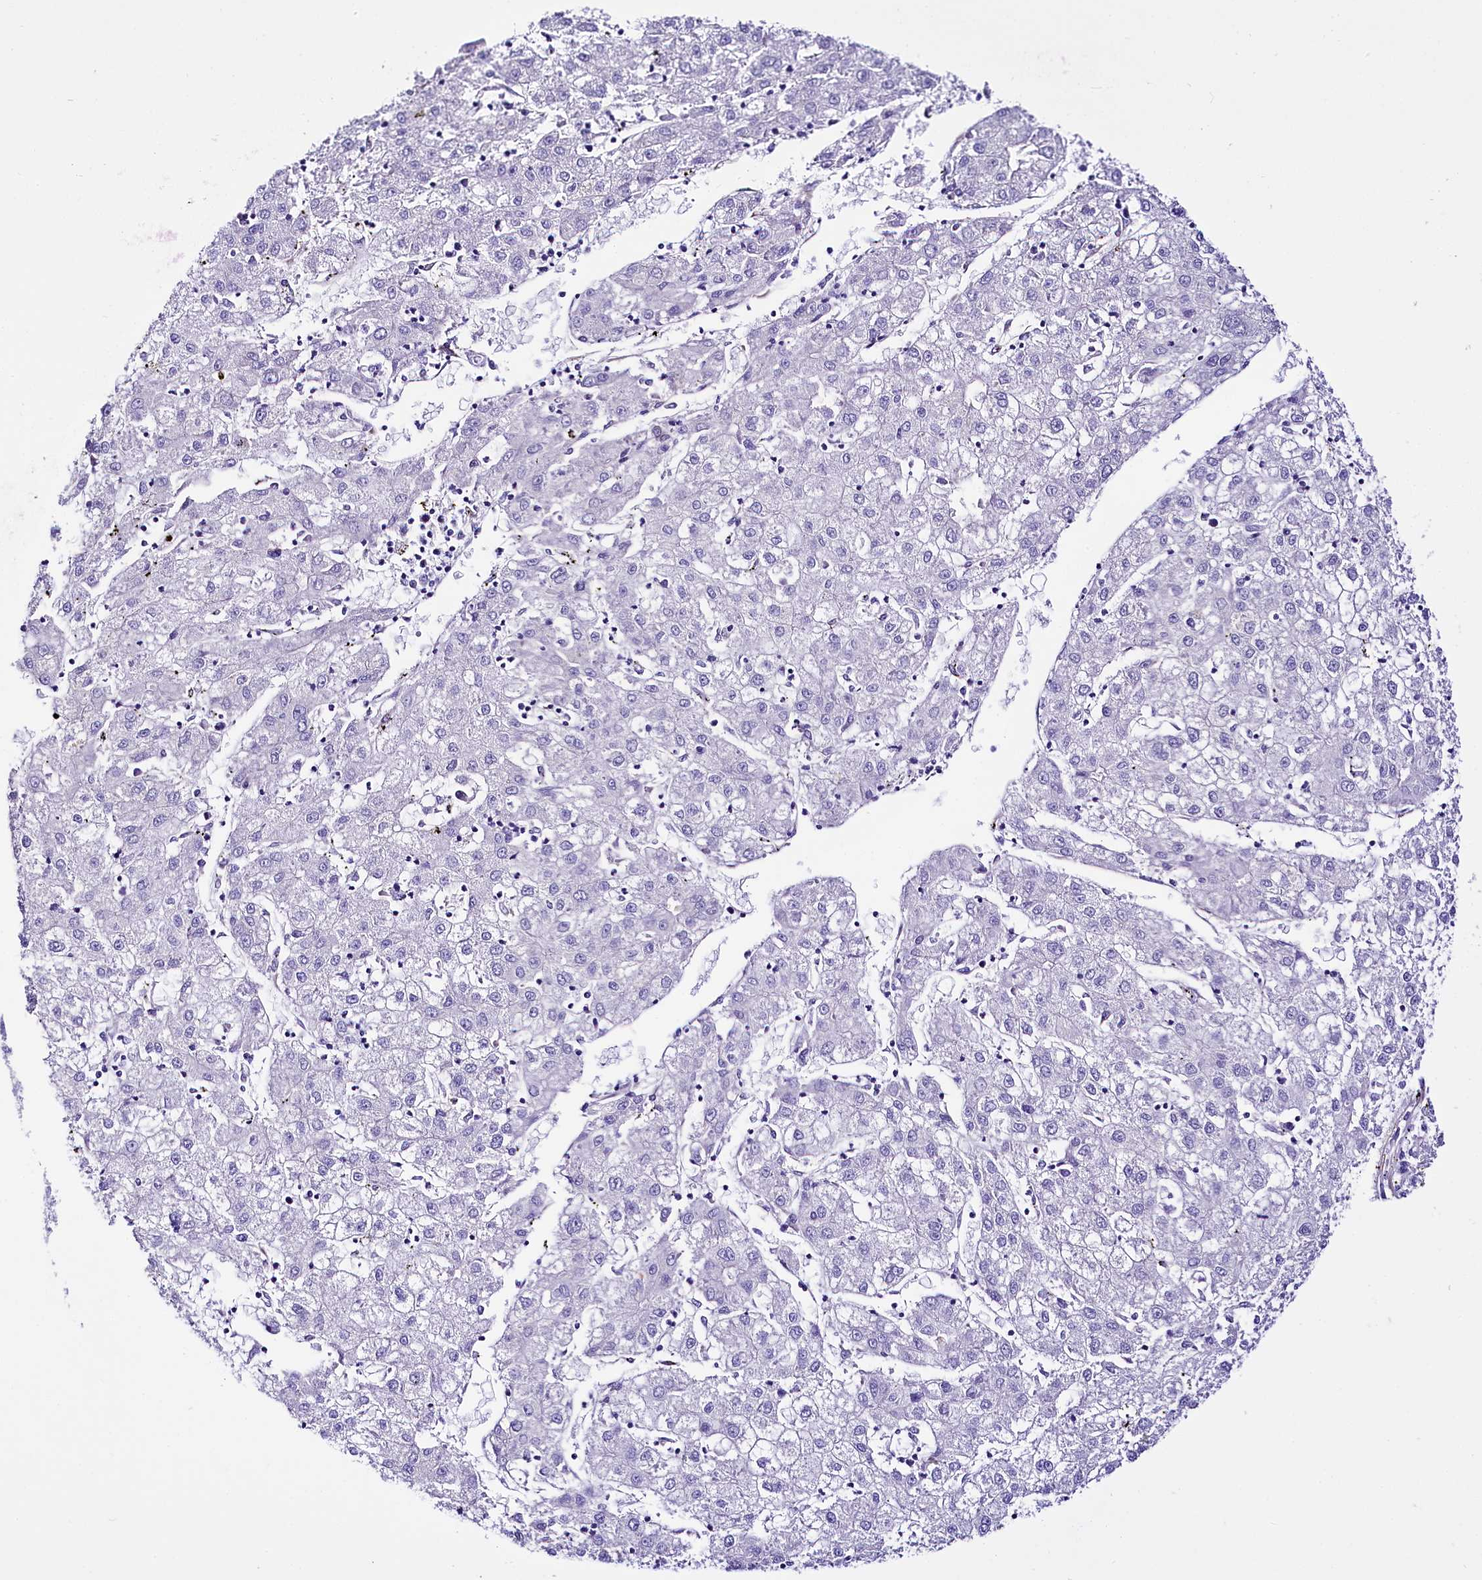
{"staining": {"intensity": "negative", "quantity": "none", "location": "none"}, "tissue": "liver cancer", "cell_type": "Tumor cells", "image_type": "cancer", "snomed": [{"axis": "morphology", "description": "Carcinoma, Hepatocellular, NOS"}, {"axis": "topography", "description": "Liver"}], "caption": "Tumor cells are negative for protein expression in human liver cancer (hepatocellular carcinoma).", "gene": "A2ML1", "patient": {"sex": "male", "age": 72}}